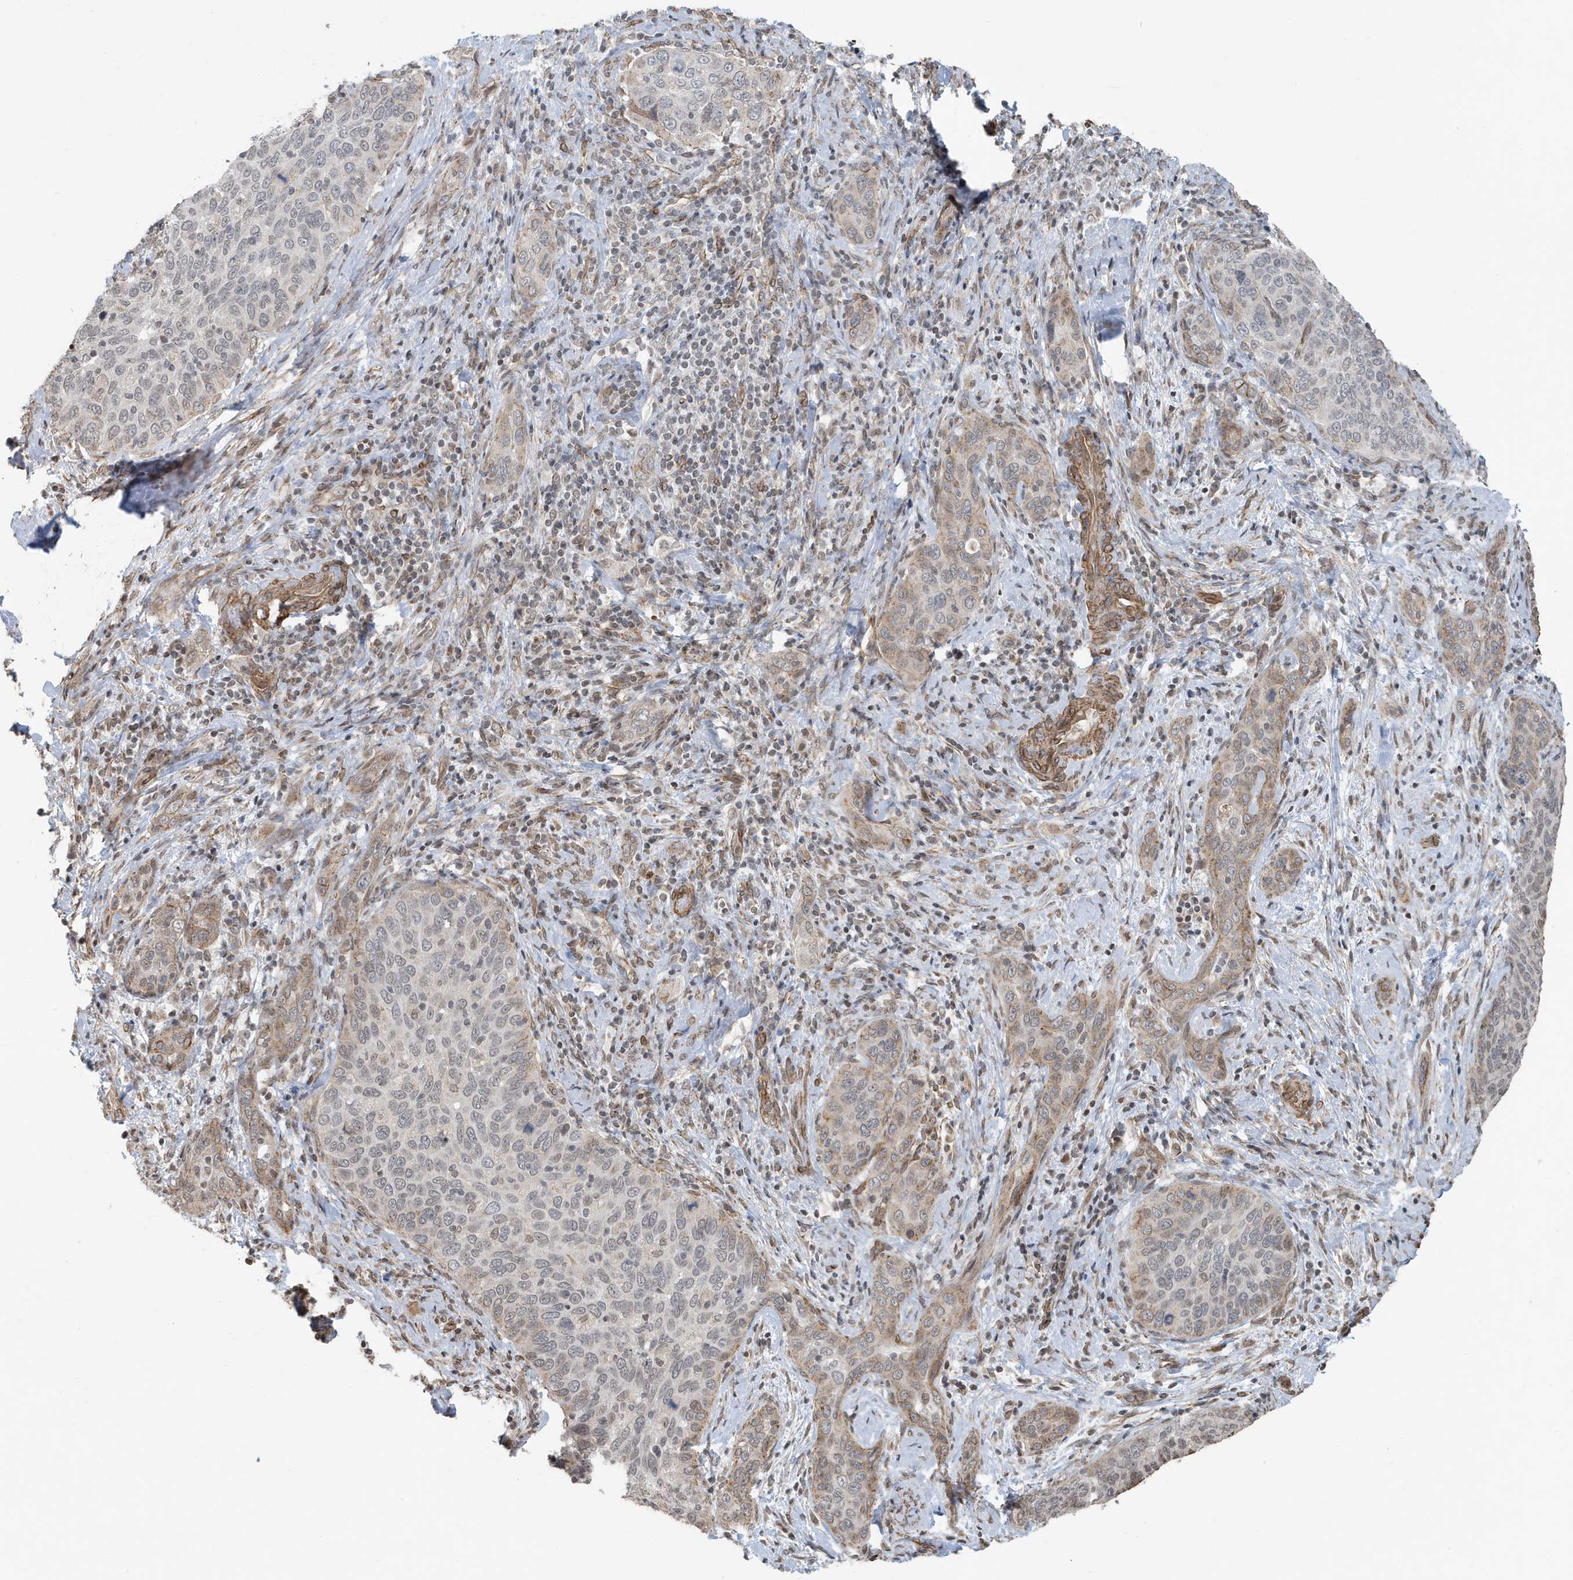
{"staining": {"intensity": "negative", "quantity": "none", "location": "none"}, "tissue": "cervical cancer", "cell_type": "Tumor cells", "image_type": "cancer", "snomed": [{"axis": "morphology", "description": "Squamous cell carcinoma, NOS"}, {"axis": "topography", "description": "Cervix"}], "caption": "This is an immunohistochemistry image of cervical cancer. There is no expression in tumor cells.", "gene": "CHCHD4", "patient": {"sex": "female", "age": 60}}